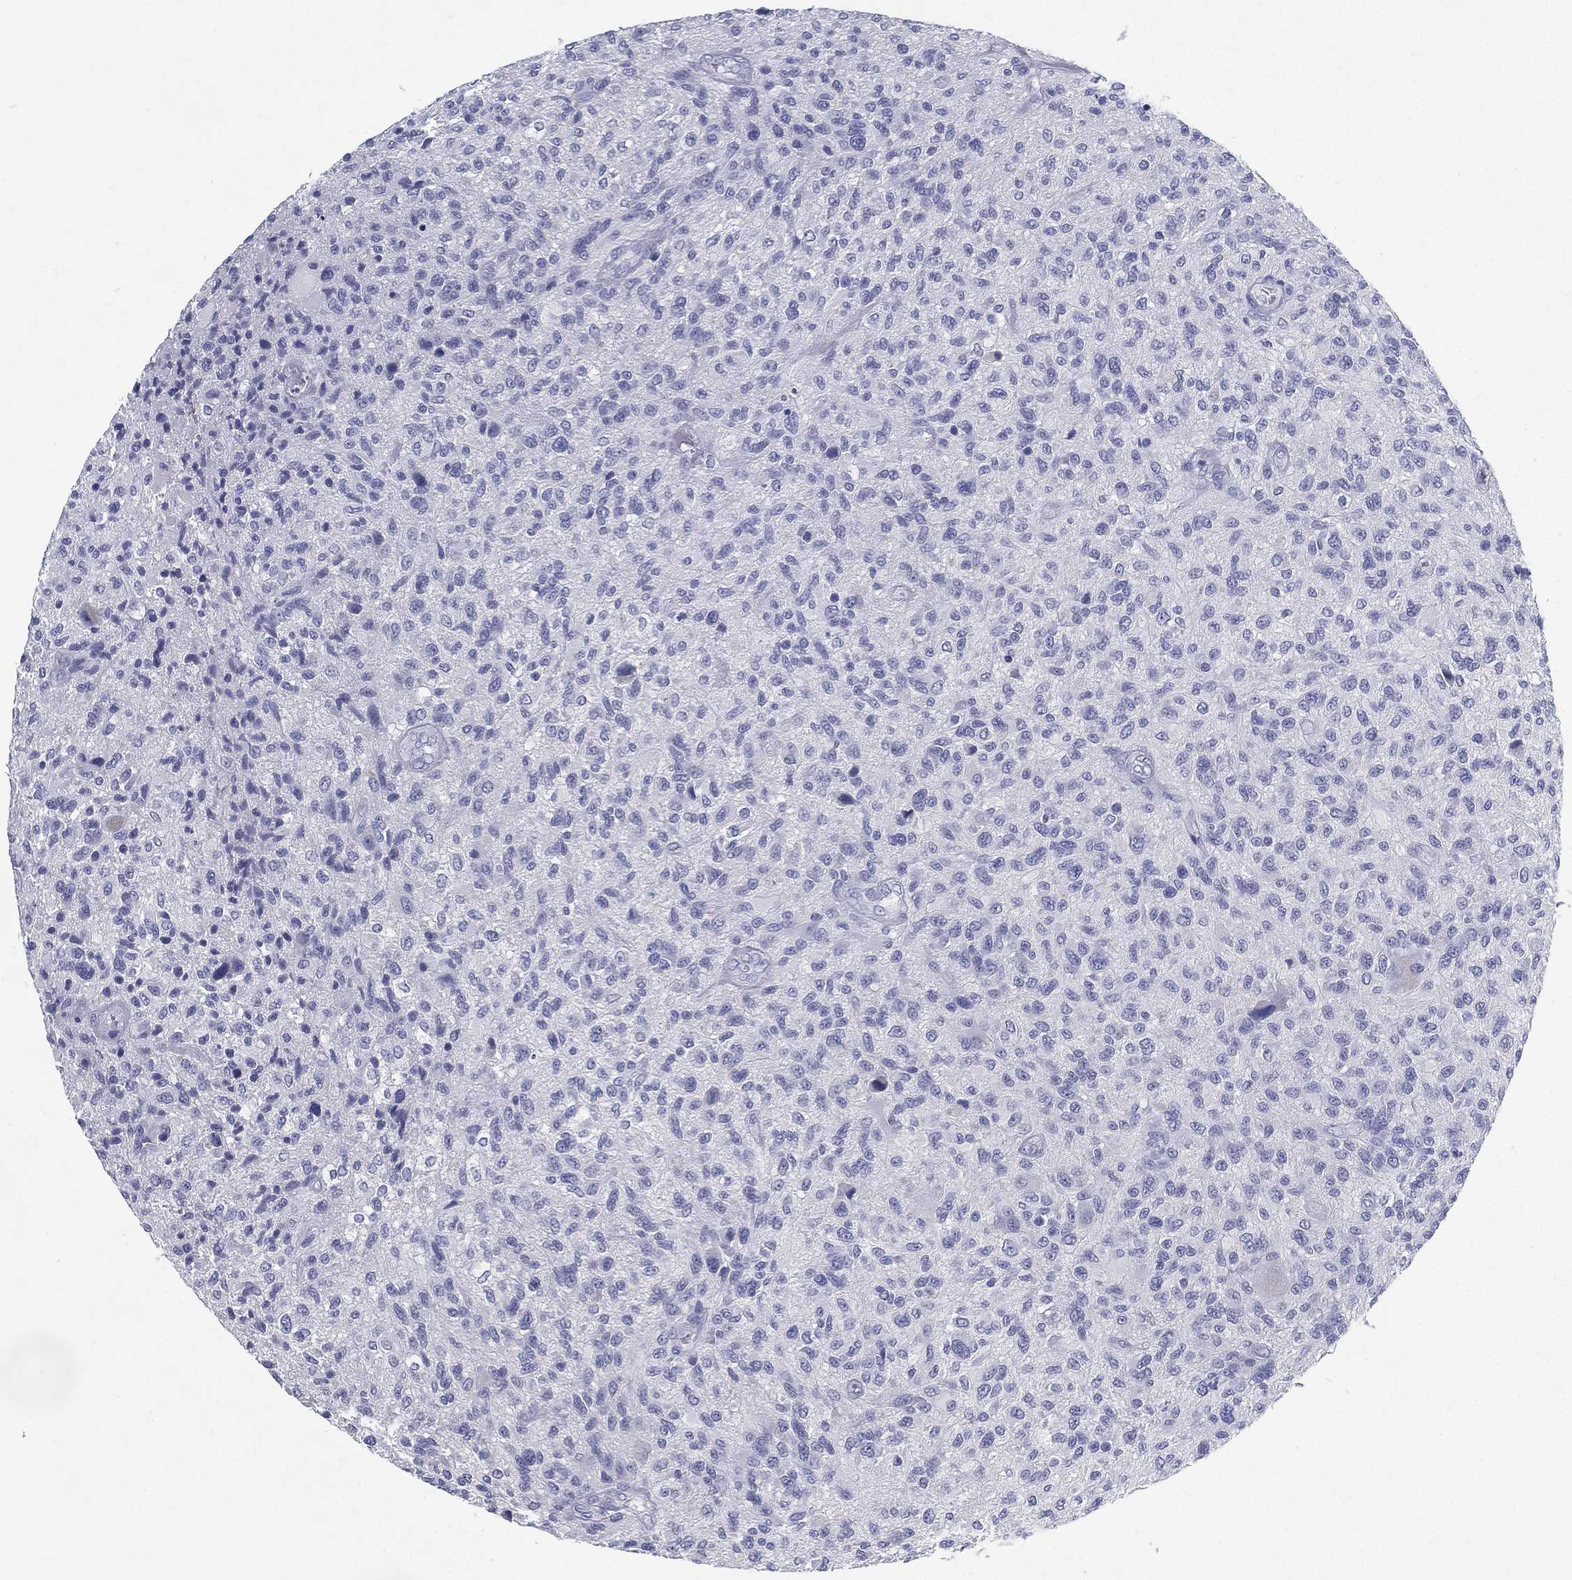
{"staining": {"intensity": "negative", "quantity": "none", "location": "none"}, "tissue": "glioma", "cell_type": "Tumor cells", "image_type": "cancer", "snomed": [{"axis": "morphology", "description": "Glioma, malignant, High grade"}, {"axis": "topography", "description": "Brain"}], "caption": "There is no significant staining in tumor cells of malignant high-grade glioma.", "gene": "RGS13", "patient": {"sex": "male", "age": 47}}